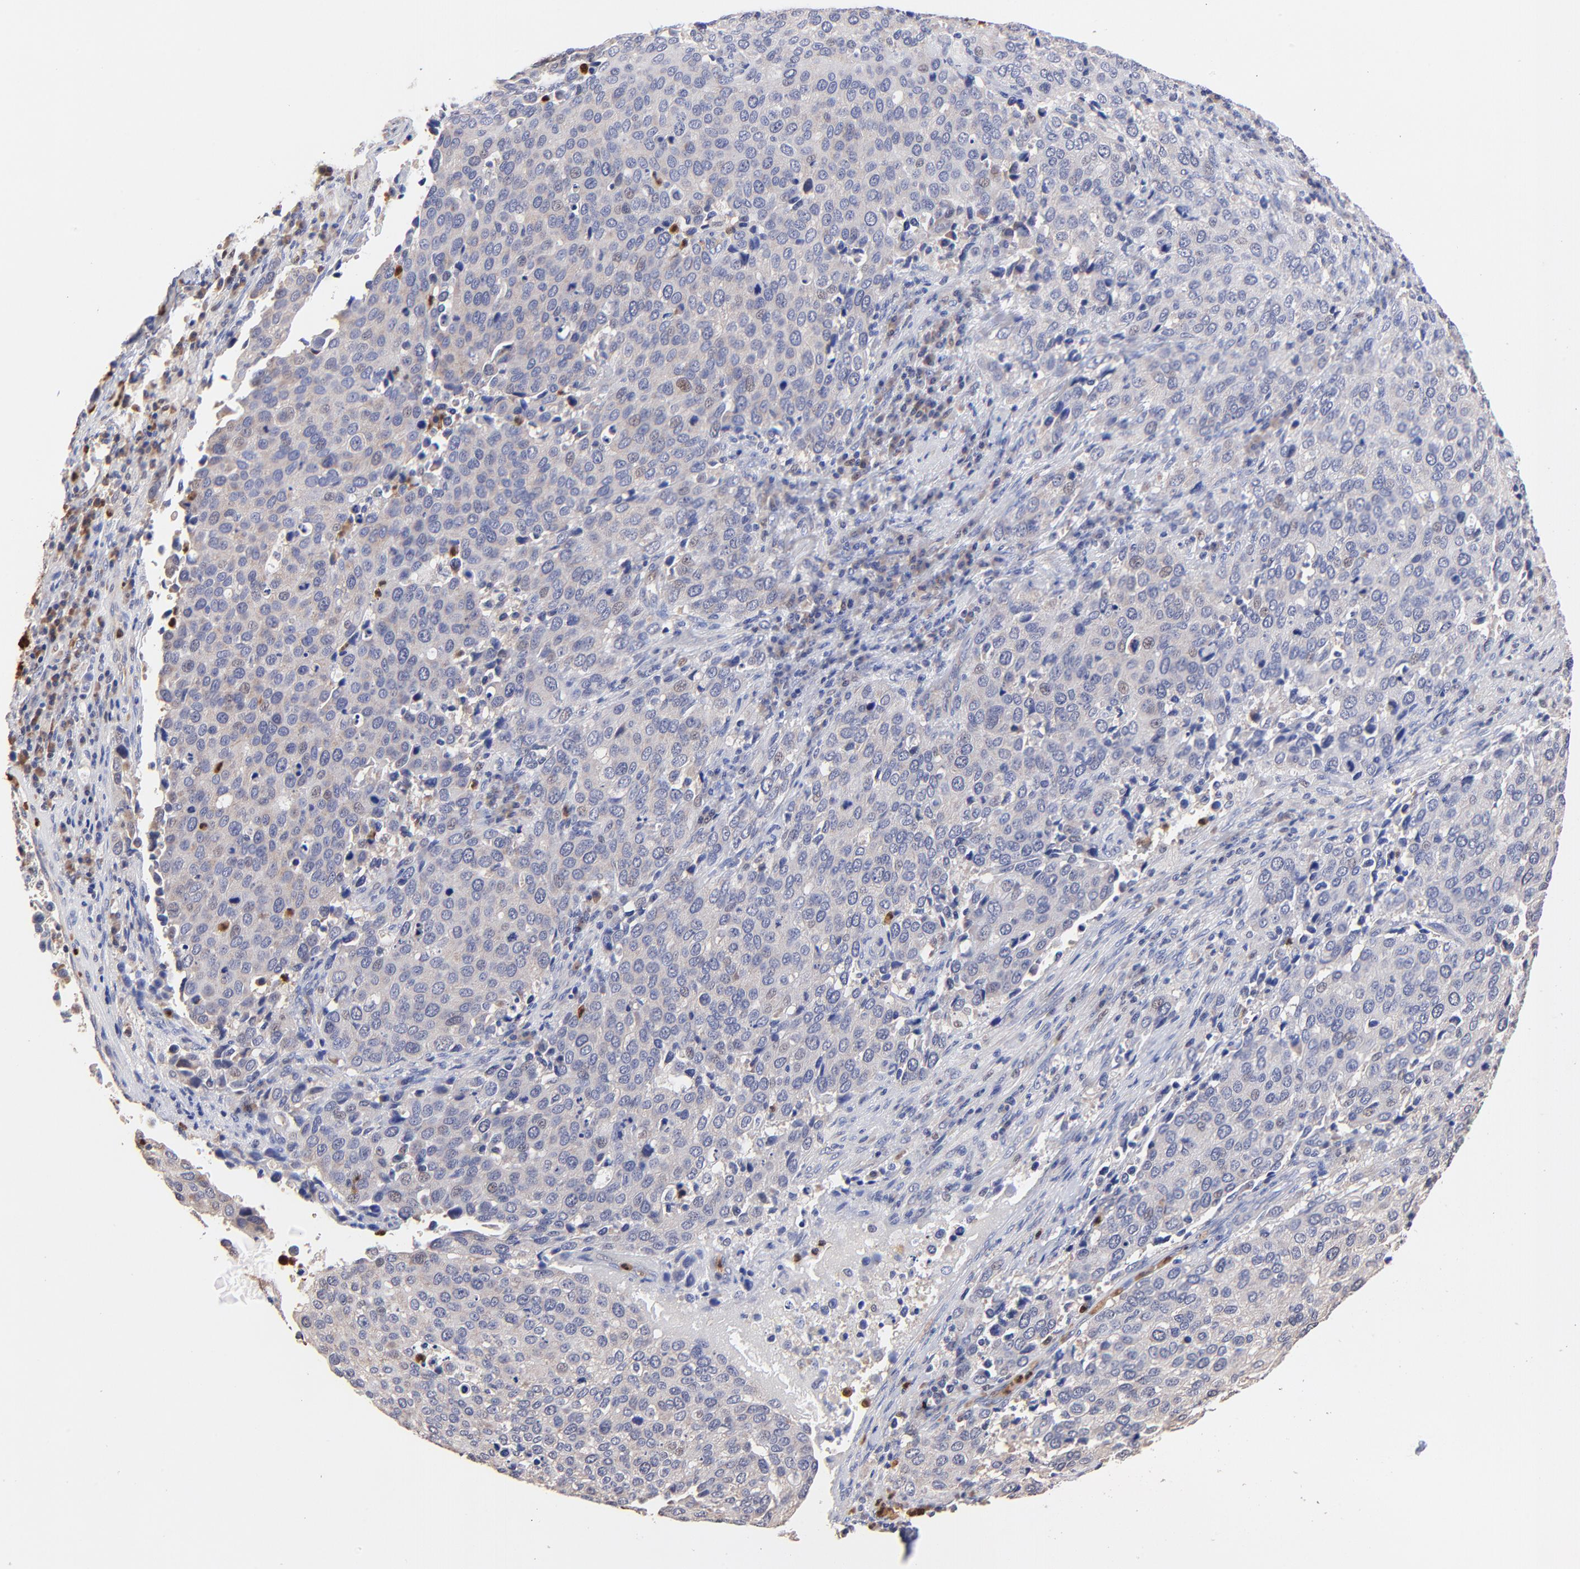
{"staining": {"intensity": "weak", "quantity": ">75%", "location": "cytoplasmic/membranous,nuclear"}, "tissue": "cervical cancer", "cell_type": "Tumor cells", "image_type": "cancer", "snomed": [{"axis": "morphology", "description": "Squamous cell carcinoma, NOS"}, {"axis": "topography", "description": "Cervix"}], "caption": "Tumor cells demonstrate low levels of weak cytoplasmic/membranous and nuclear staining in about >75% of cells in human cervical squamous cell carcinoma.", "gene": "BBOF1", "patient": {"sex": "female", "age": 54}}